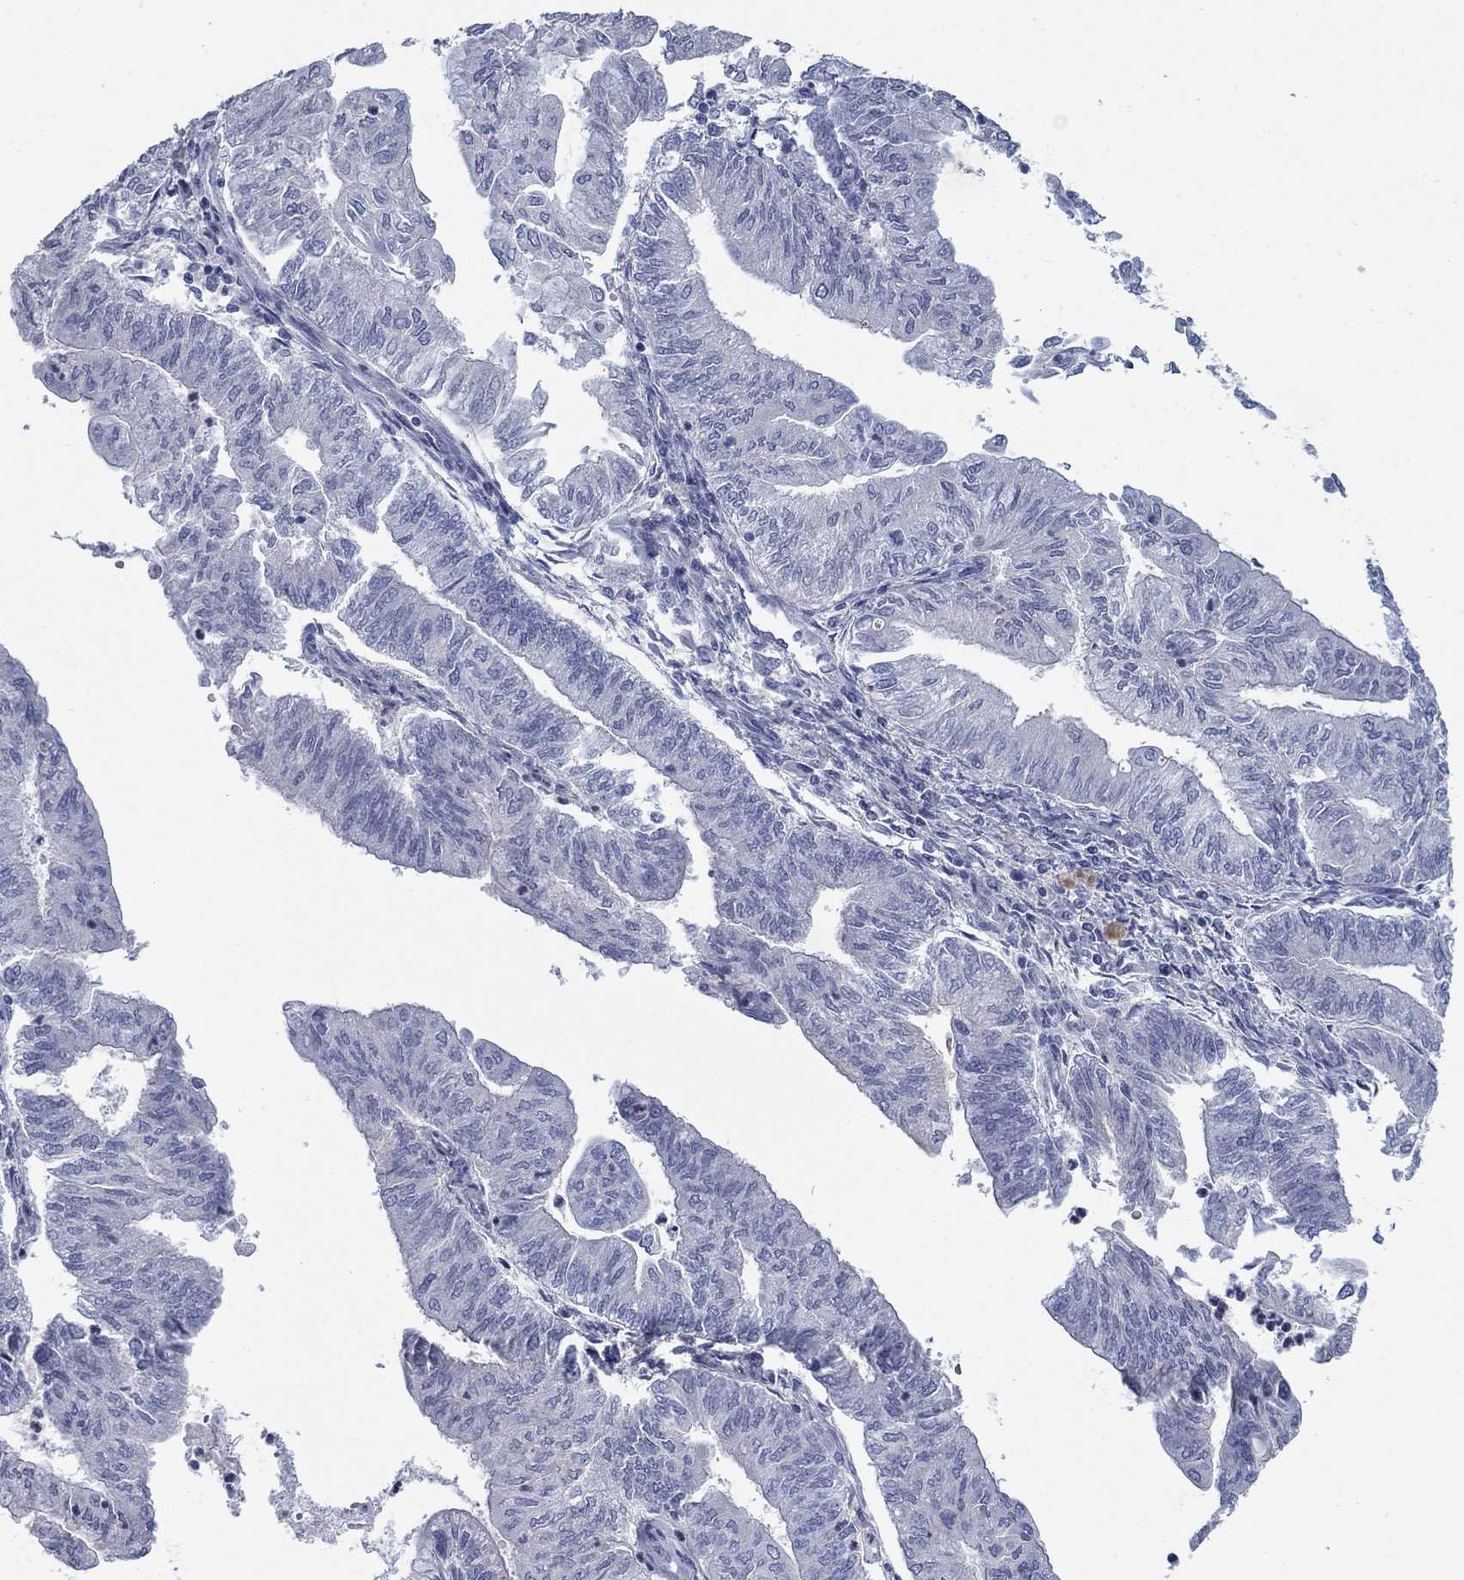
{"staining": {"intensity": "negative", "quantity": "none", "location": "none"}, "tissue": "endometrial cancer", "cell_type": "Tumor cells", "image_type": "cancer", "snomed": [{"axis": "morphology", "description": "Adenocarcinoma, NOS"}, {"axis": "topography", "description": "Endometrium"}], "caption": "An immunohistochemistry photomicrograph of adenocarcinoma (endometrial) is shown. There is no staining in tumor cells of adenocarcinoma (endometrial). Brightfield microscopy of IHC stained with DAB (brown) and hematoxylin (blue), captured at high magnification.", "gene": "TMEM249", "patient": {"sex": "female", "age": 59}}